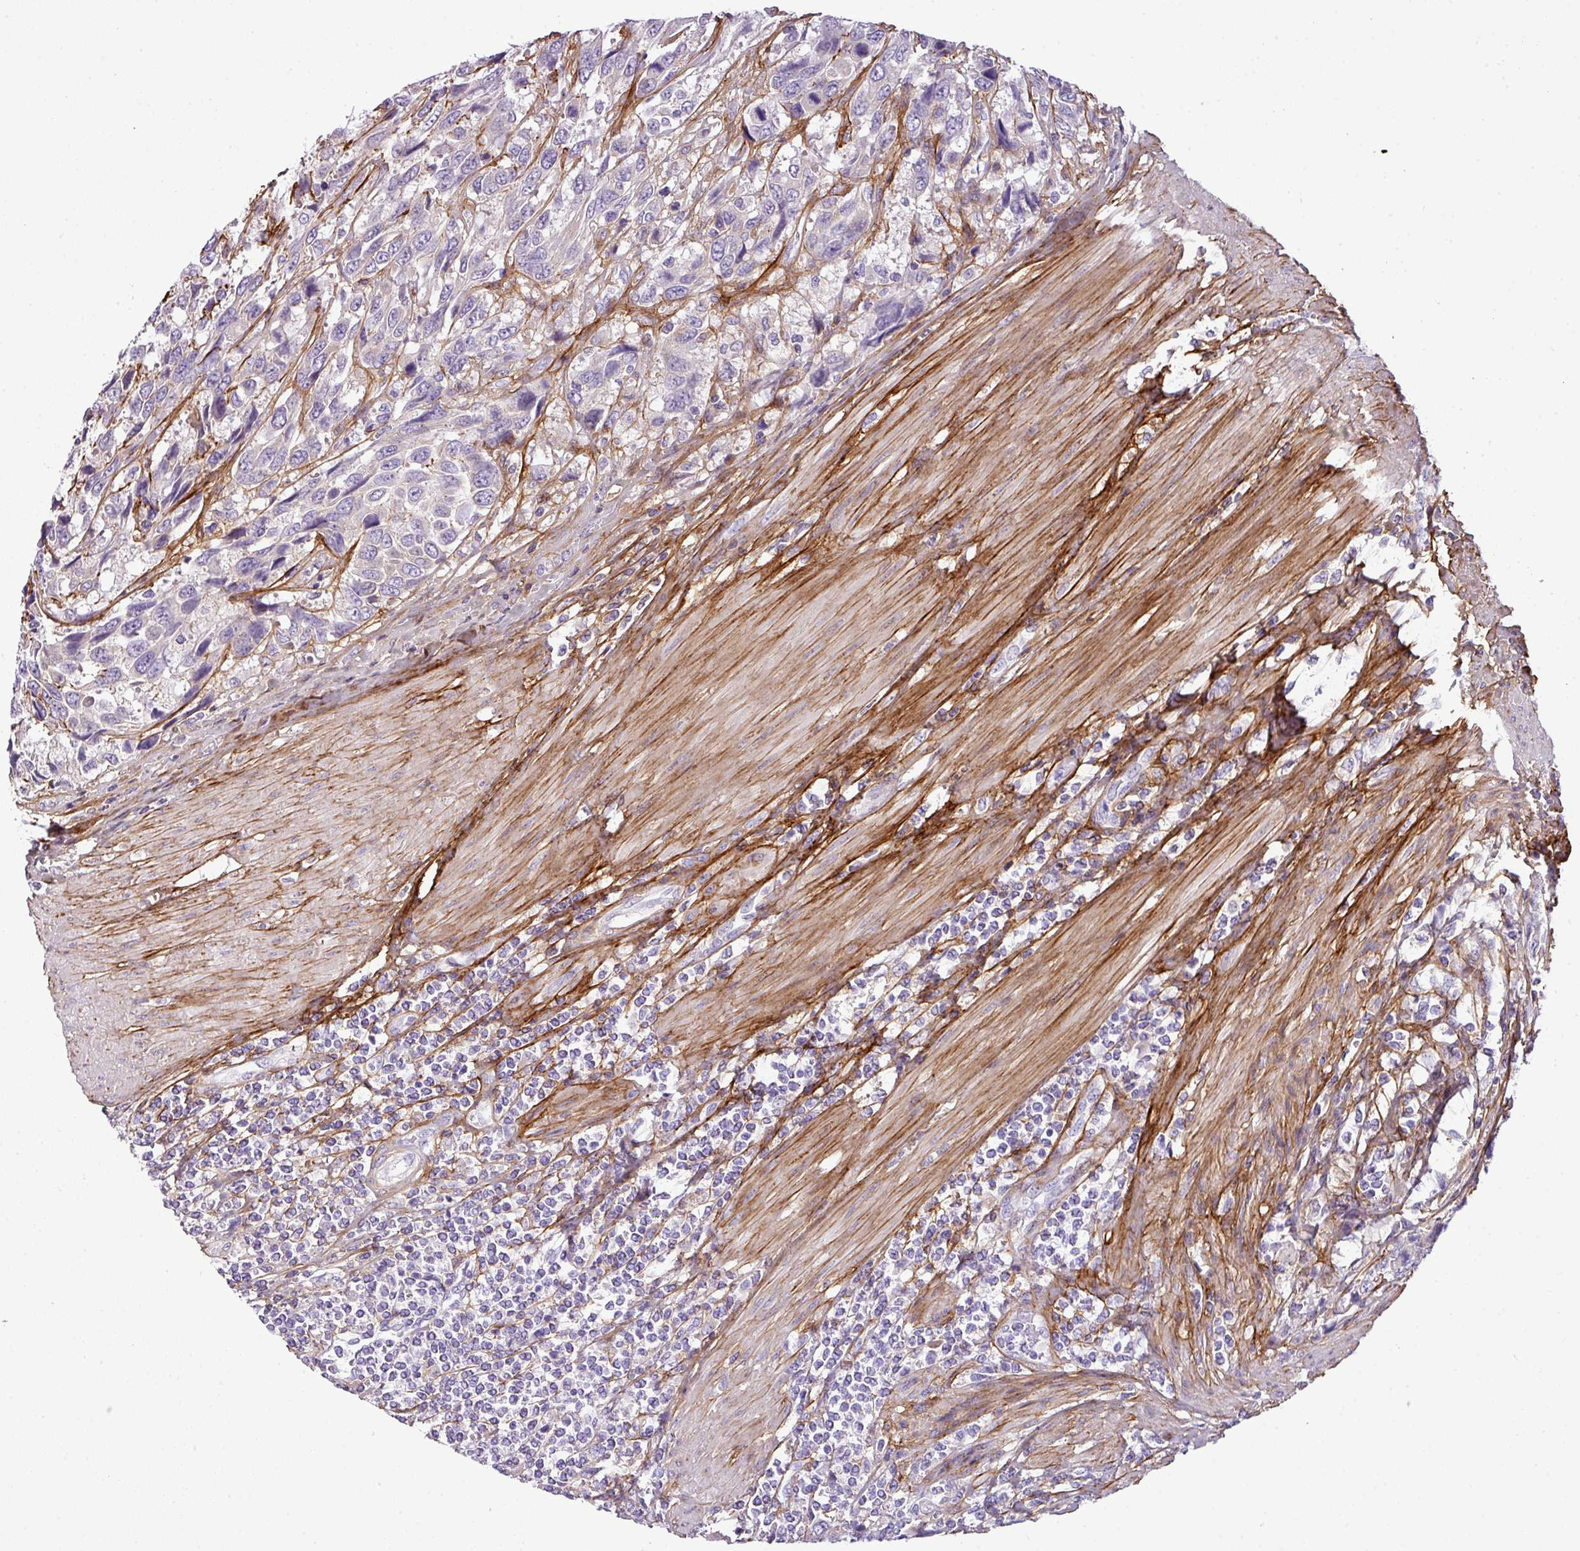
{"staining": {"intensity": "negative", "quantity": "none", "location": "none"}, "tissue": "urothelial cancer", "cell_type": "Tumor cells", "image_type": "cancer", "snomed": [{"axis": "morphology", "description": "Urothelial carcinoma, High grade"}, {"axis": "topography", "description": "Urinary bladder"}], "caption": "A micrograph of urothelial carcinoma (high-grade) stained for a protein exhibits no brown staining in tumor cells. Brightfield microscopy of immunohistochemistry stained with DAB (3,3'-diaminobenzidine) (brown) and hematoxylin (blue), captured at high magnification.", "gene": "PARD6G", "patient": {"sex": "female", "age": 70}}